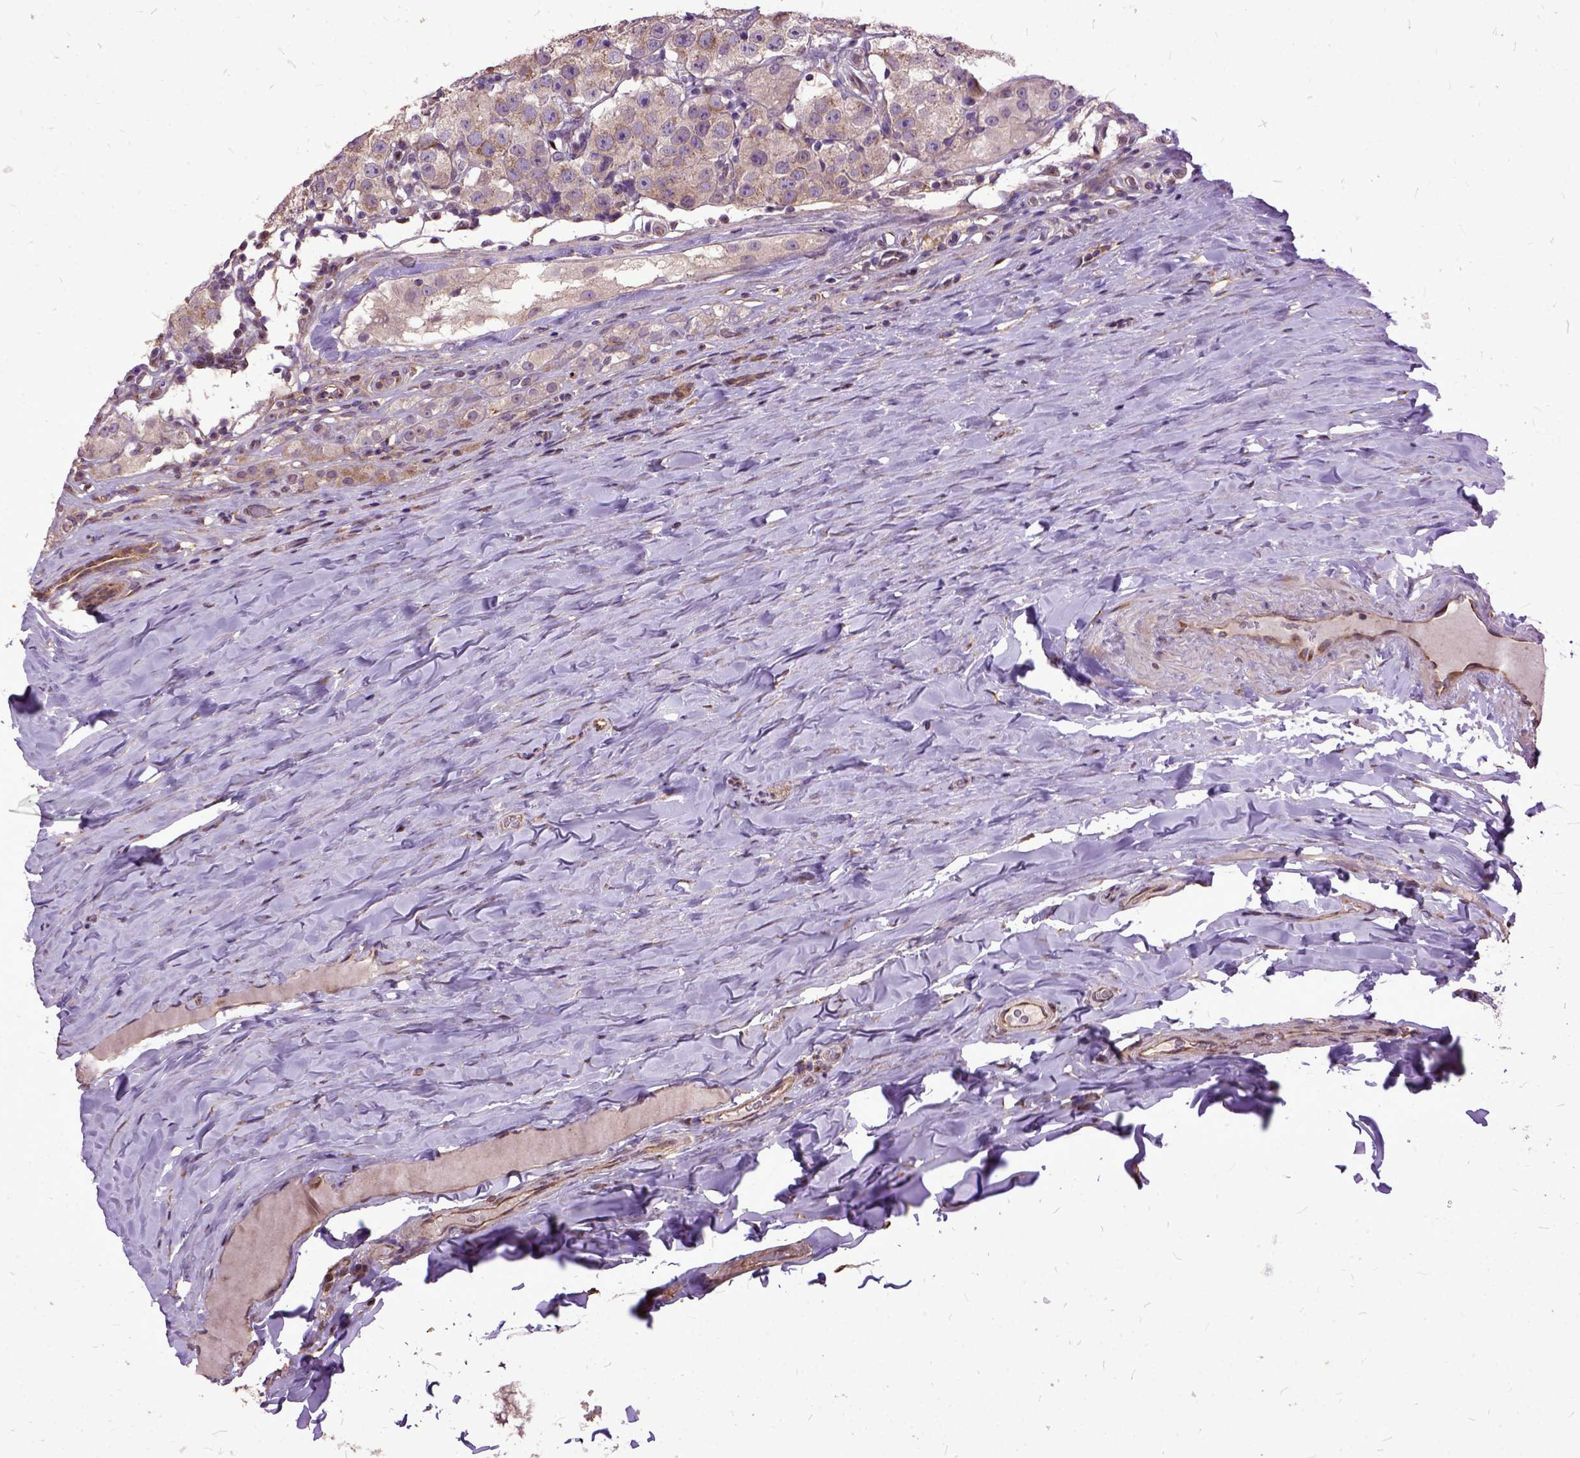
{"staining": {"intensity": "moderate", "quantity": "<25%", "location": "cytoplasmic/membranous"}, "tissue": "testis cancer", "cell_type": "Tumor cells", "image_type": "cancer", "snomed": [{"axis": "morphology", "description": "Seminoma, NOS"}, {"axis": "topography", "description": "Testis"}], "caption": "Immunohistochemical staining of testis seminoma shows moderate cytoplasmic/membranous protein staining in about <25% of tumor cells. Using DAB (3,3'-diaminobenzidine) (brown) and hematoxylin (blue) stains, captured at high magnification using brightfield microscopy.", "gene": "AREG", "patient": {"sex": "male", "age": 34}}